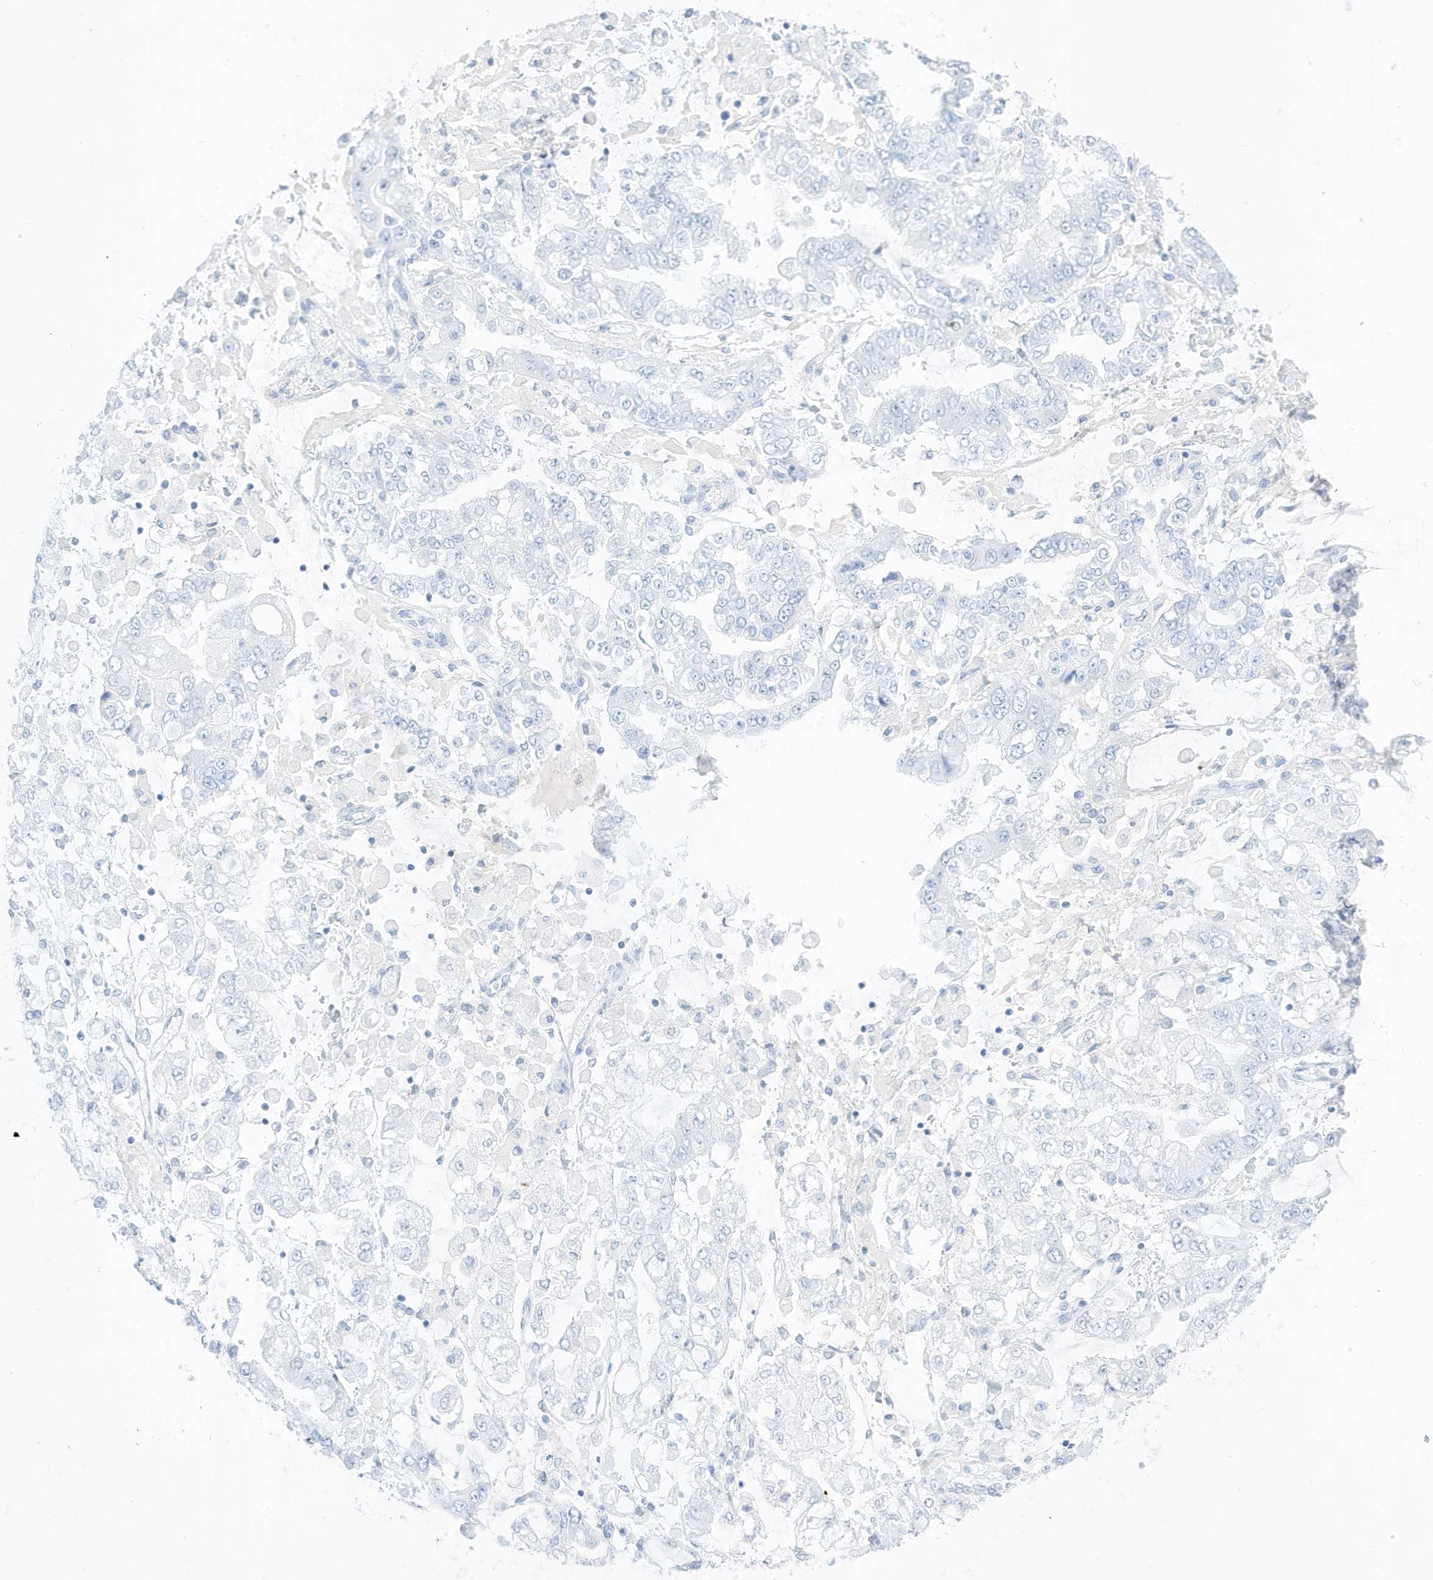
{"staining": {"intensity": "negative", "quantity": "none", "location": "none"}, "tissue": "stomach cancer", "cell_type": "Tumor cells", "image_type": "cancer", "snomed": [{"axis": "morphology", "description": "Normal tissue, NOS"}, {"axis": "morphology", "description": "Adenocarcinoma, NOS"}, {"axis": "topography", "description": "Stomach, upper"}, {"axis": "topography", "description": "Stomach"}], "caption": "A high-resolution histopathology image shows immunohistochemistry (IHC) staining of stomach cancer, which shows no significant positivity in tumor cells. (Brightfield microscopy of DAB (3,3'-diaminobenzidine) IHC at high magnification).", "gene": "SLC22A13", "patient": {"sex": "male", "age": 76}}